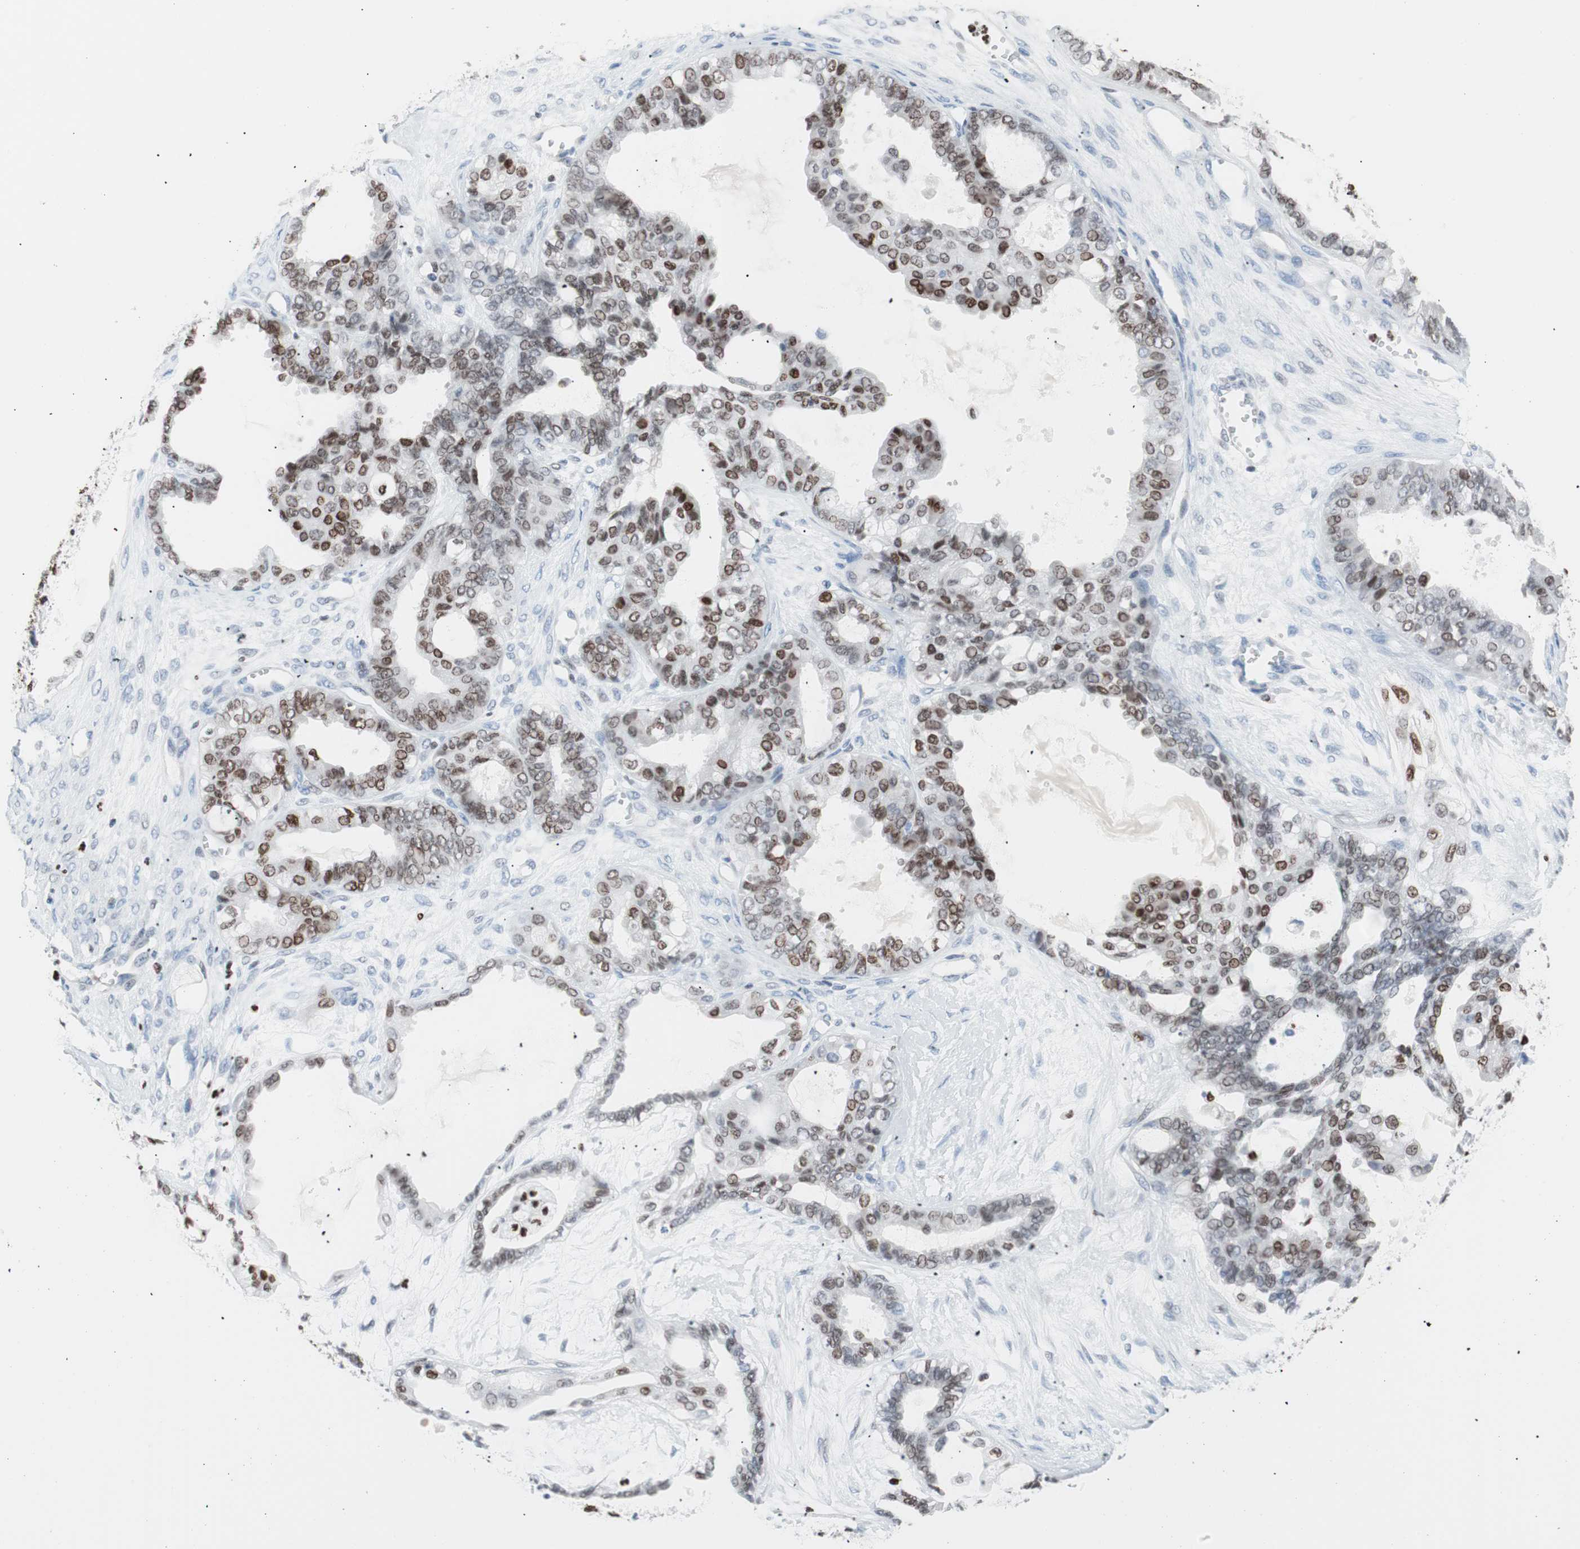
{"staining": {"intensity": "moderate", "quantity": "25%-75%", "location": "nuclear"}, "tissue": "ovarian cancer", "cell_type": "Tumor cells", "image_type": "cancer", "snomed": [{"axis": "morphology", "description": "Carcinoma, NOS"}, {"axis": "morphology", "description": "Carcinoma, endometroid"}, {"axis": "topography", "description": "Ovary"}], "caption": "Immunohistochemistry (IHC) of ovarian cancer shows medium levels of moderate nuclear positivity in about 25%-75% of tumor cells. Using DAB (3,3'-diaminobenzidine) (brown) and hematoxylin (blue) stains, captured at high magnification using brightfield microscopy.", "gene": "CEBPB", "patient": {"sex": "female", "age": 50}}